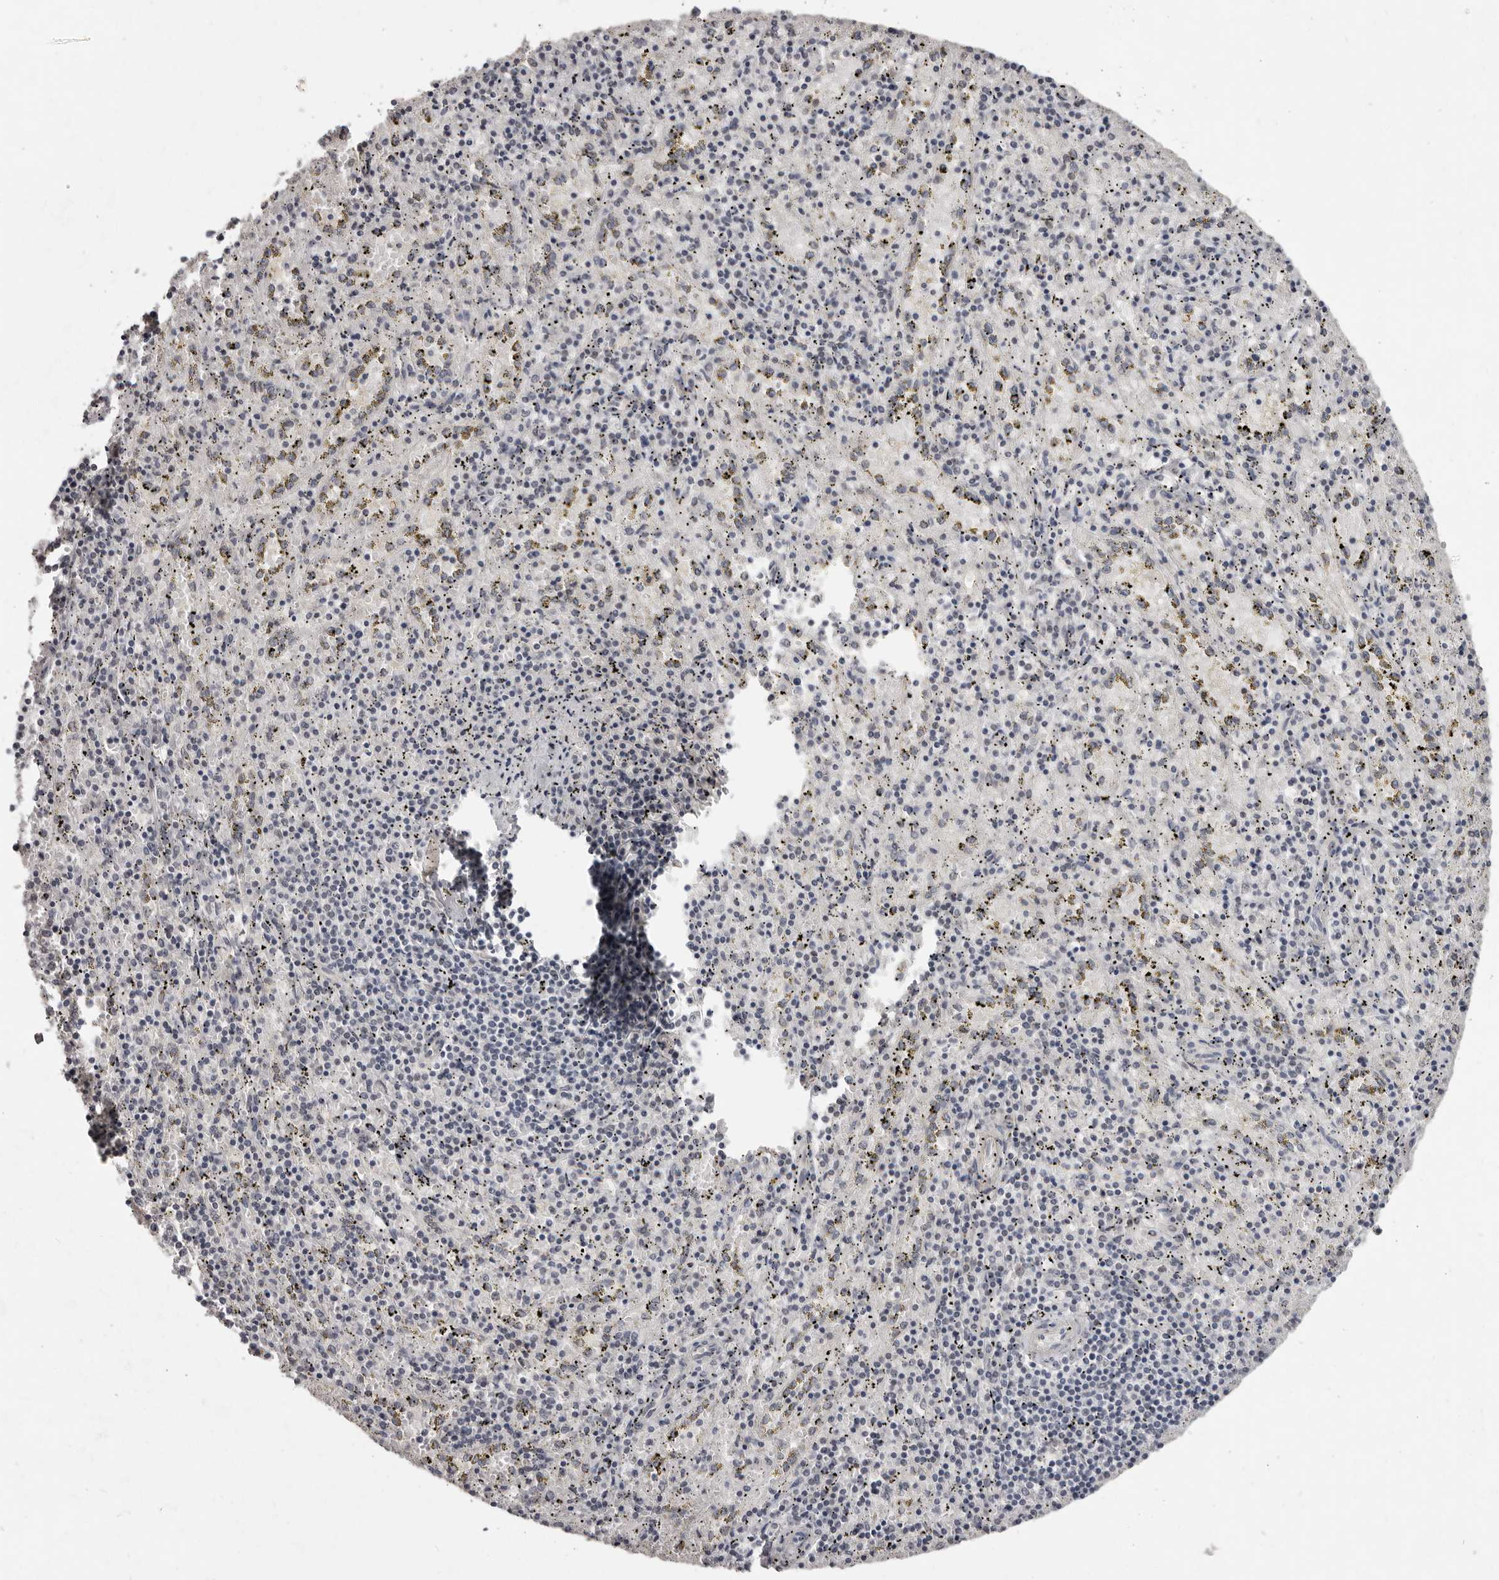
{"staining": {"intensity": "negative", "quantity": "none", "location": "none"}, "tissue": "spleen", "cell_type": "Cells in red pulp", "image_type": "normal", "snomed": [{"axis": "morphology", "description": "Normal tissue, NOS"}, {"axis": "topography", "description": "Spleen"}], "caption": "DAB (3,3'-diaminobenzidine) immunohistochemical staining of benign human spleen reveals no significant staining in cells in red pulp.", "gene": "SRCAP", "patient": {"sex": "male", "age": 11}}